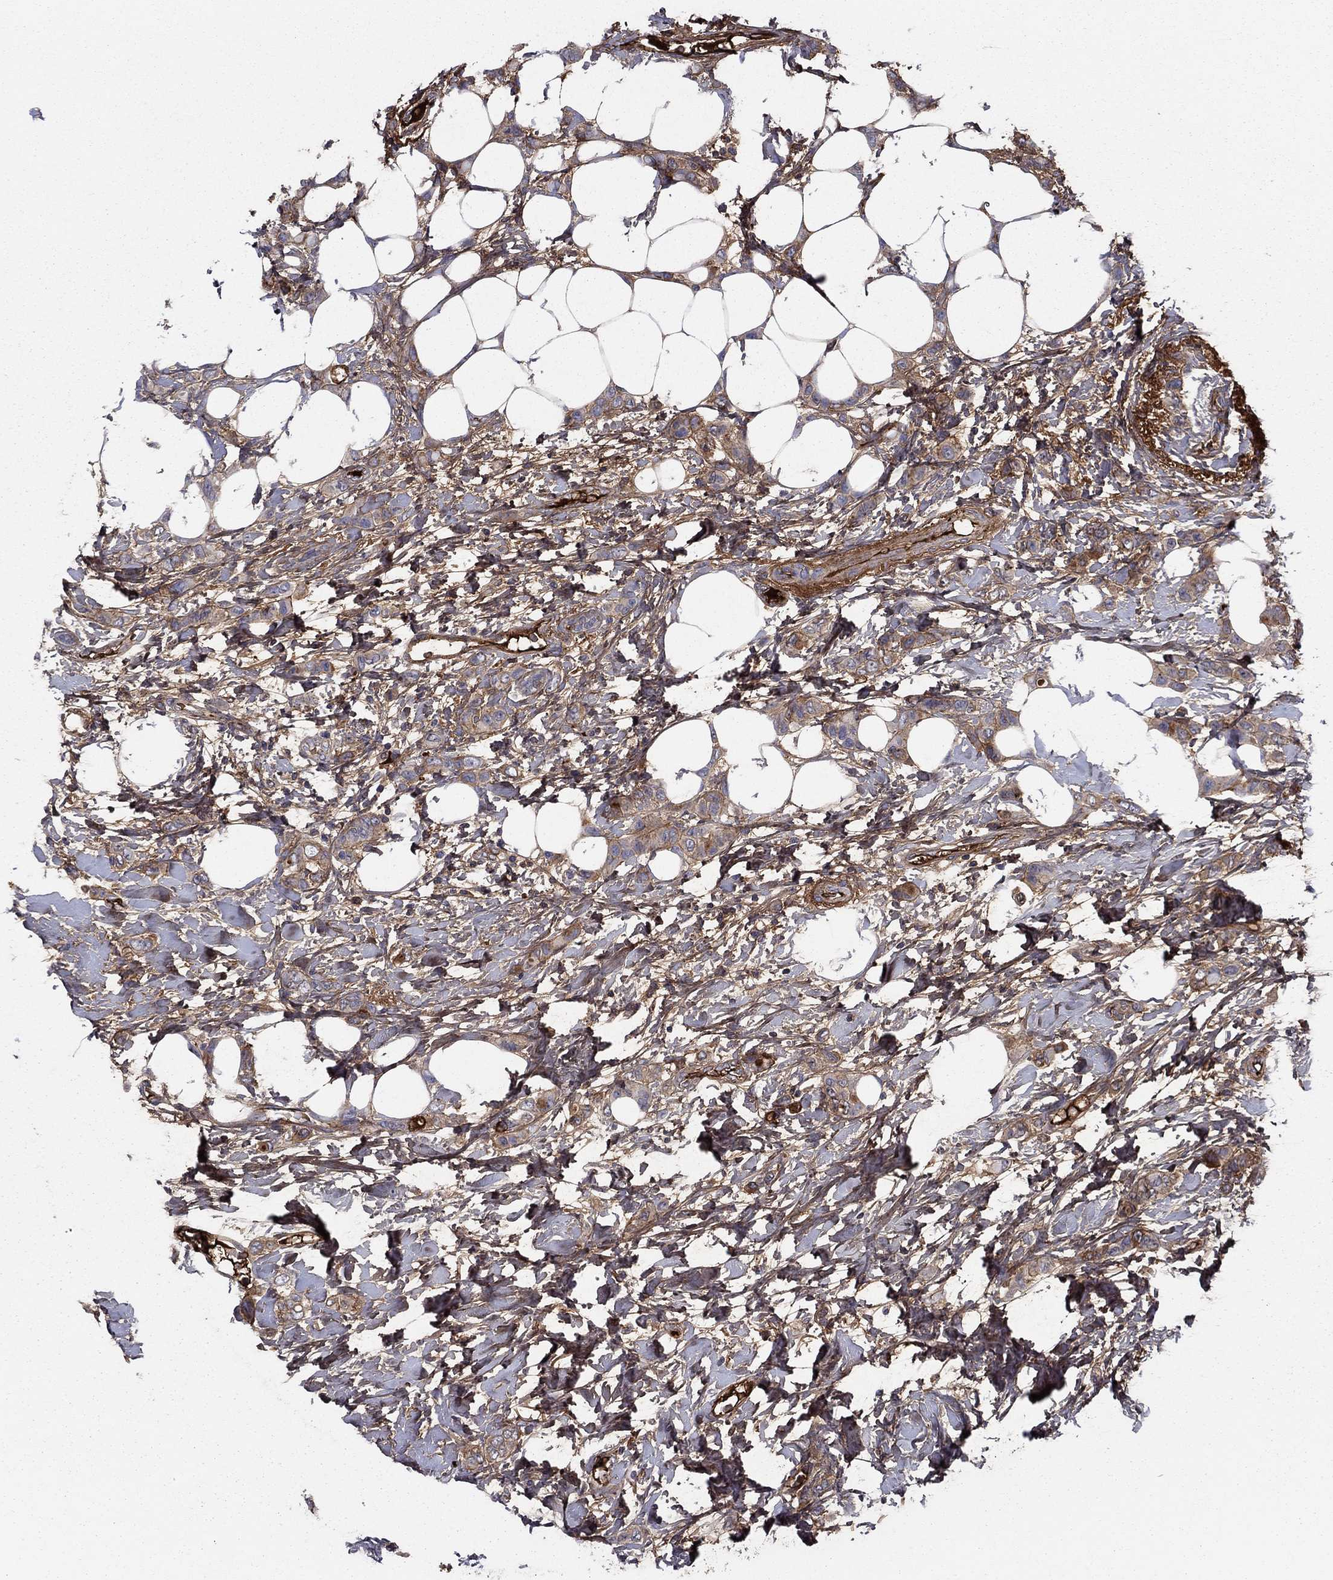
{"staining": {"intensity": "weak", "quantity": "25%-75%", "location": "cytoplasmic/membranous"}, "tissue": "breast cancer", "cell_type": "Tumor cells", "image_type": "cancer", "snomed": [{"axis": "morphology", "description": "Lobular carcinoma"}, {"axis": "topography", "description": "Breast"}], "caption": "Brown immunohistochemical staining in human breast cancer (lobular carcinoma) demonstrates weak cytoplasmic/membranous expression in about 25%-75% of tumor cells.", "gene": "HPX", "patient": {"sex": "female", "age": 66}}